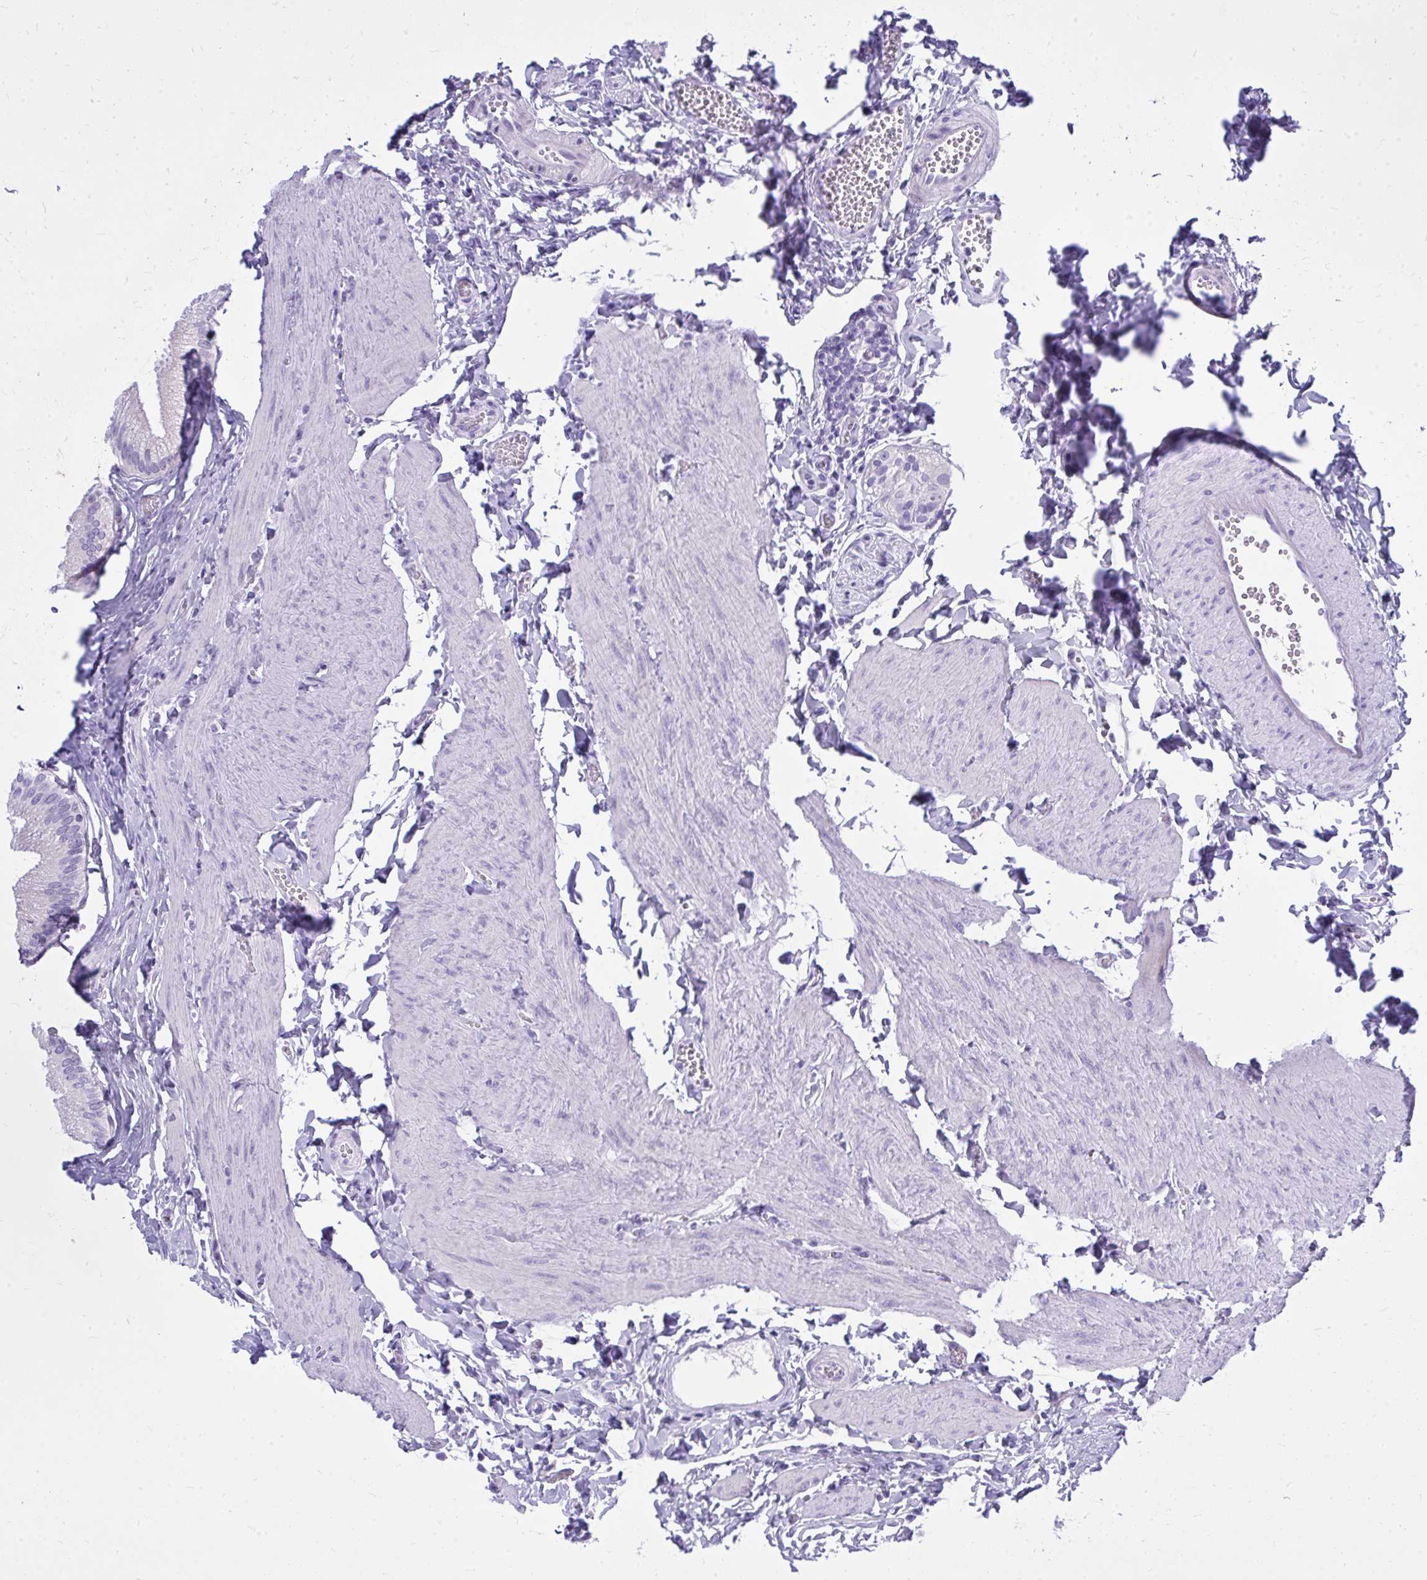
{"staining": {"intensity": "negative", "quantity": "none", "location": "none"}, "tissue": "gallbladder", "cell_type": "Glandular cells", "image_type": "normal", "snomed": [{"axis": "morphology", "description": "Normal tissue, NOS"}, {"axis": "topography", "description": "Gallbladder"}], "caption": "This is an immunohistochemistry histopathology image of normal human gallbladder. There is no expression in glandular cells.", "gene": "BCL6B", "patient": {"sex": "male", "age": 17}}